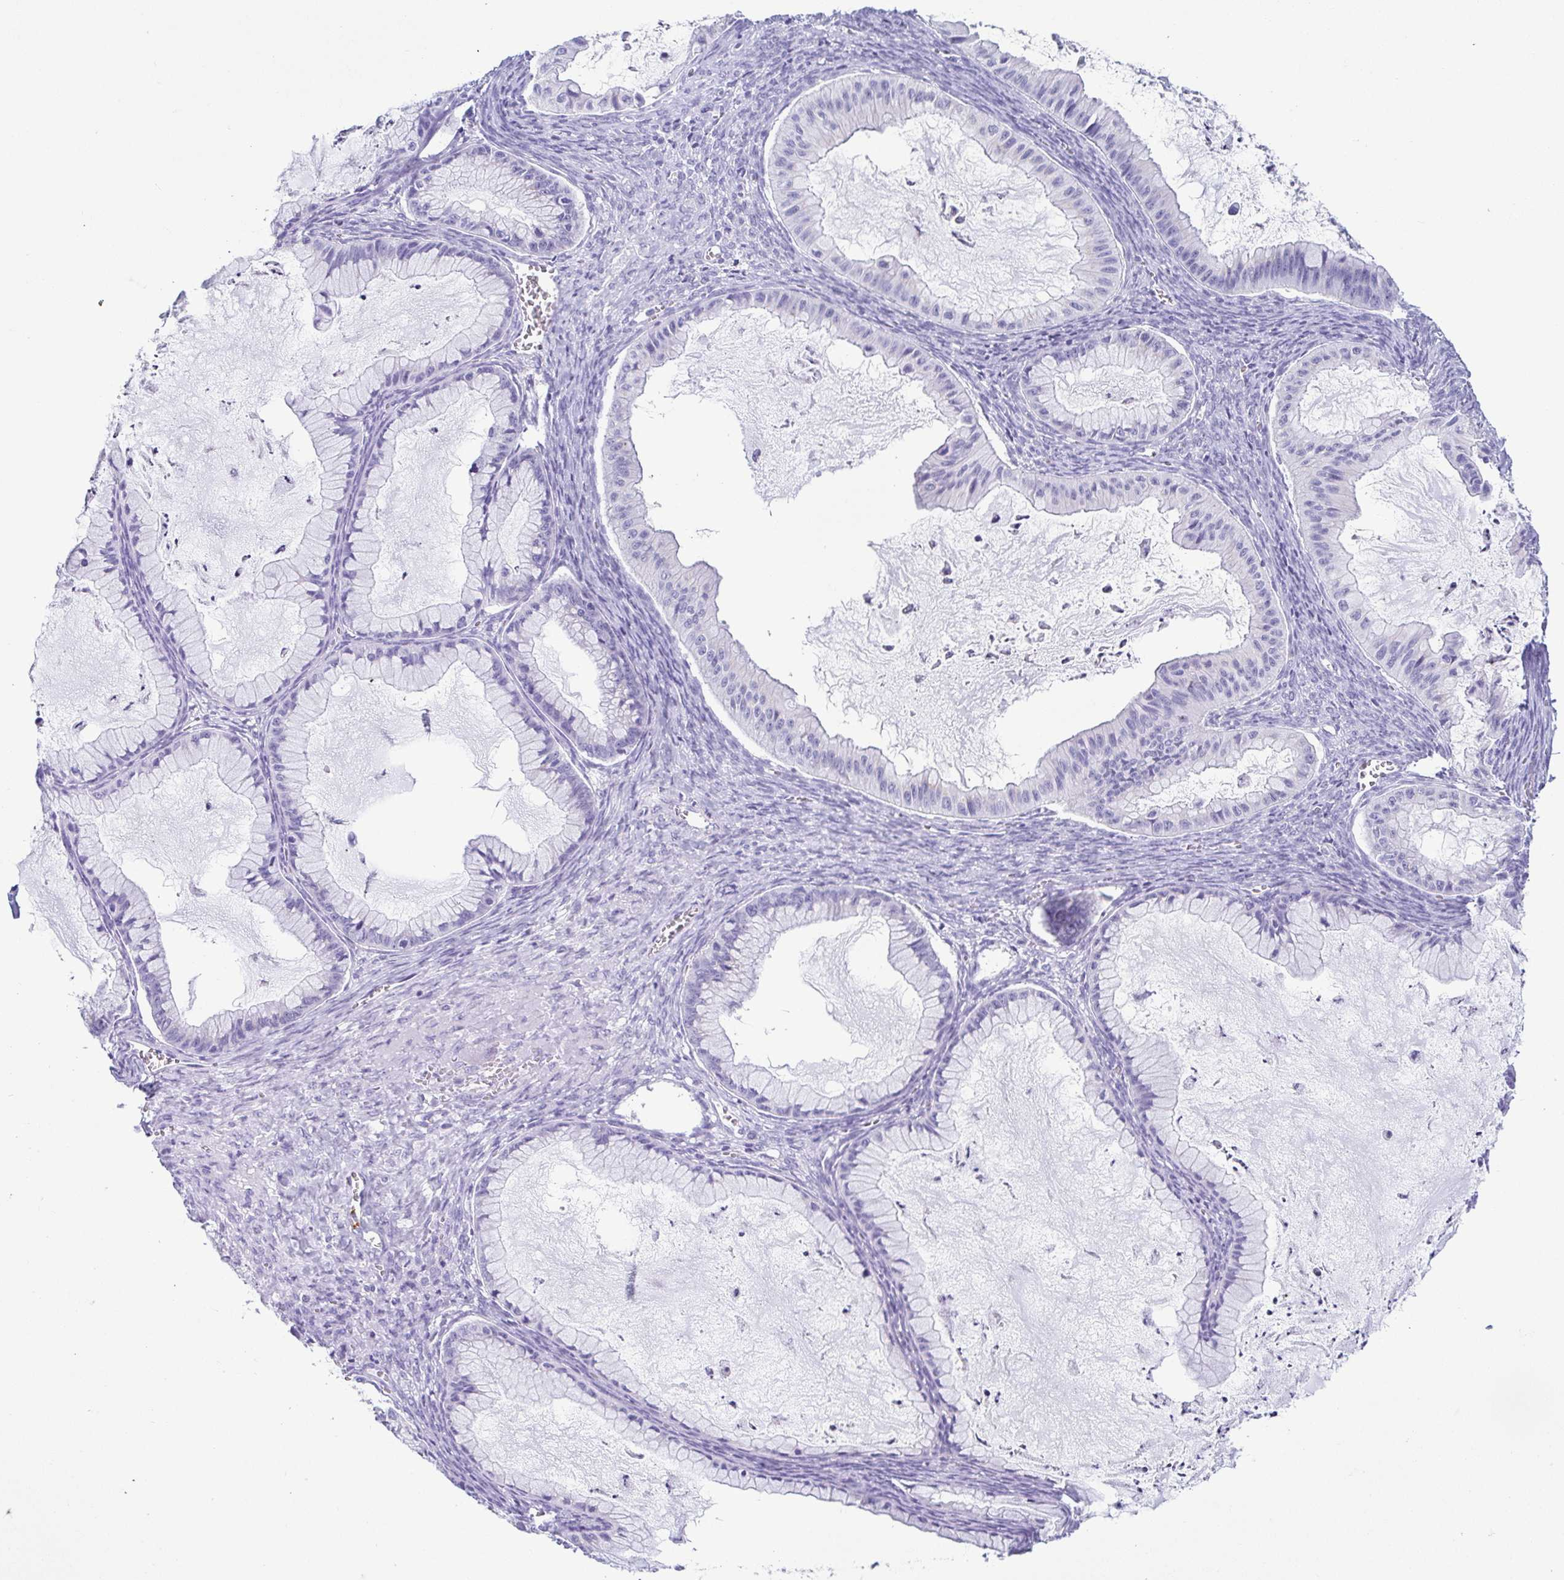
{"staining": {"intensity": "negative", "quantity": "none", "location": "none"}, "tissue": "ovarian cancer", "cell_type": "Tumor cells", "image_type": "cancer", "snomed": [{"axis": "morphology", "description": "Cystadenocarcinoma, mucinous, NOS"}, {"axis": "topography", "description": "Ovary"}], "caption": "An IHC histopathology image of ovarian cancer is shown. There is no staining in tumor cells of ovarian cancer.", "gene": "AZU1", "patient": {"sex": "female", "age": 72}}